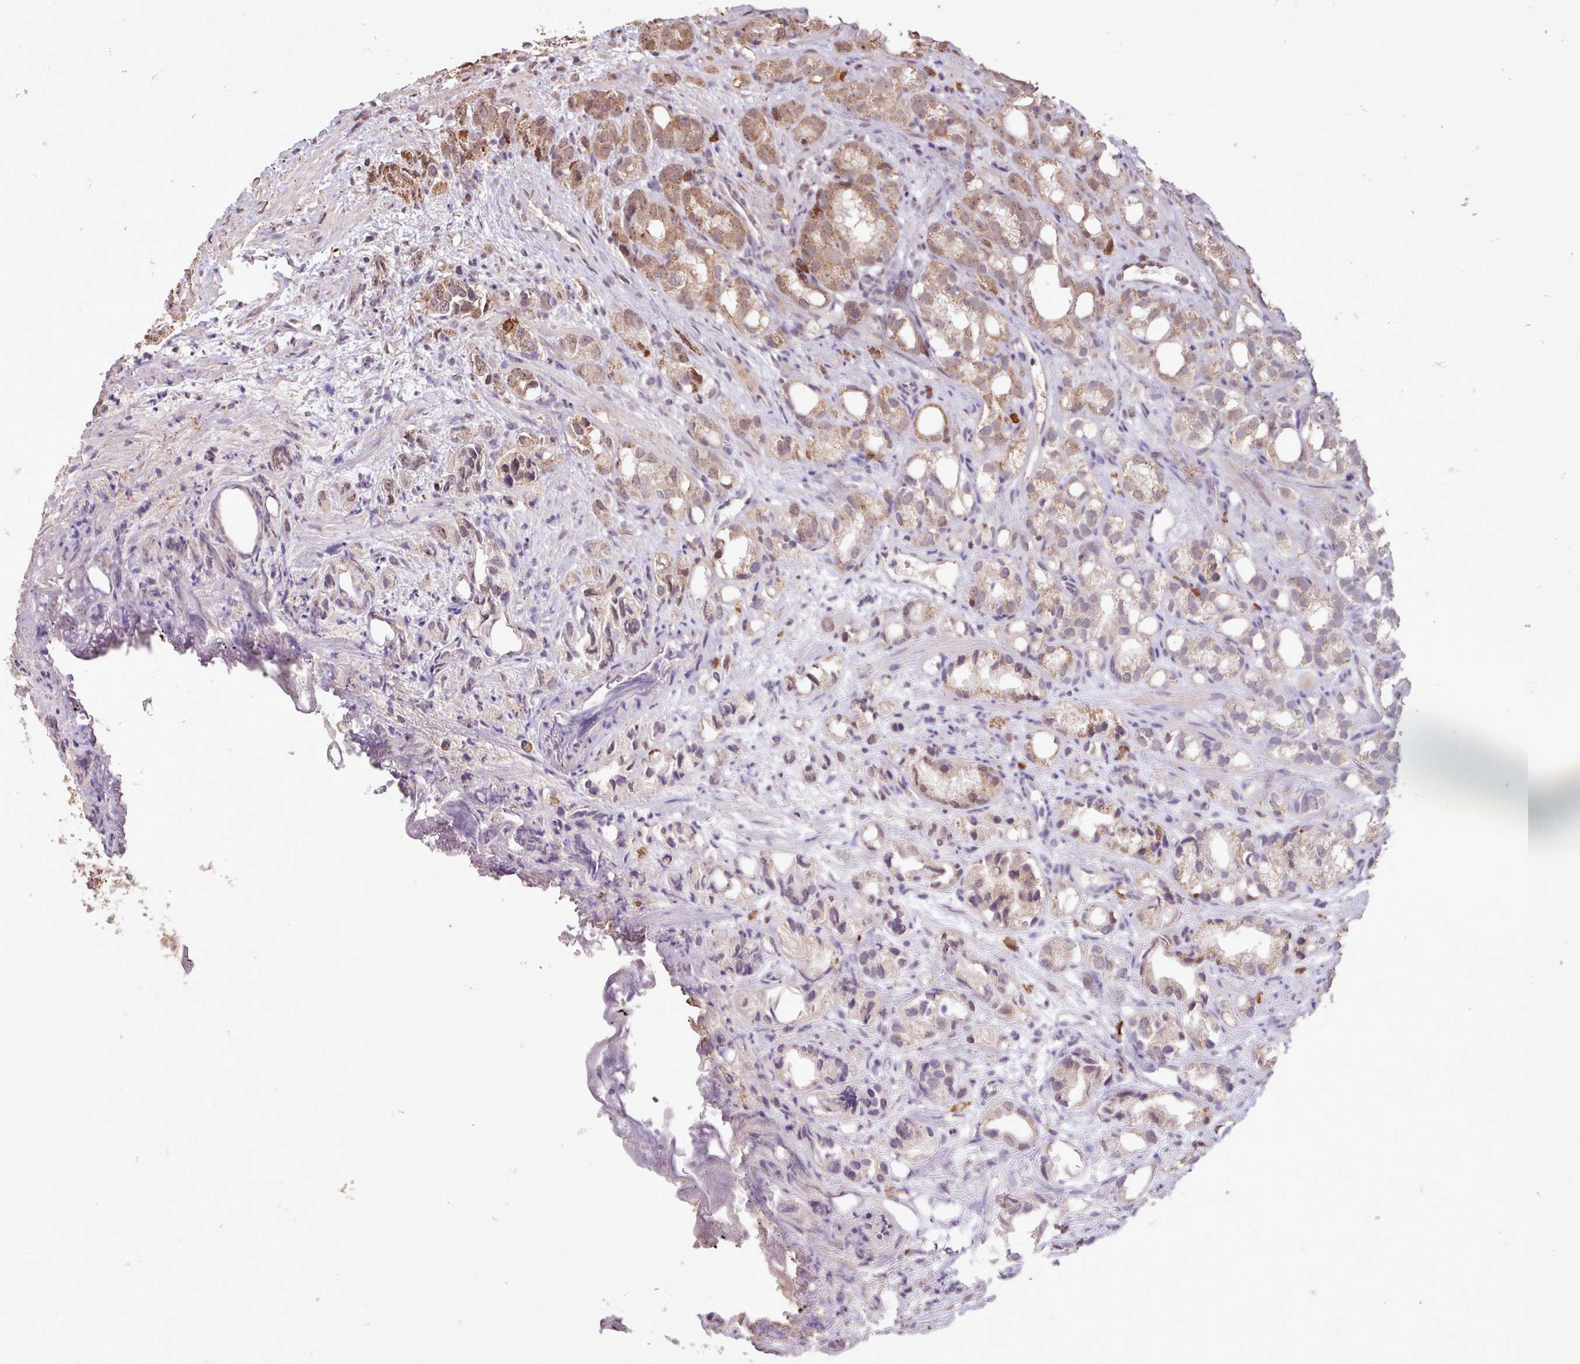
{"staining": {"intensity": "moderate", "quantity": ">75%", "location": "cytoplasmic/membranous,nuclear"}, "tissue": "prostate cancer", "cell_type": "Tumor cells", "image_type": "cancer", "snomed": [{"axis": "morphology", "description": "Adenocarcinoma, High grade"}, {"axis": "topography", "description": "Prostate"}], "caption": "Moderate cytoplasmic/membranous and nuclear positivity for a protein is appreciated in approximately >75% of tumor cells of prostate cancer (high-grade adenocarcinoma) using immunohistochemistry (IHC).", "gene": "L3MBTL3", "patient": {"sex": "male", "age": 82}}